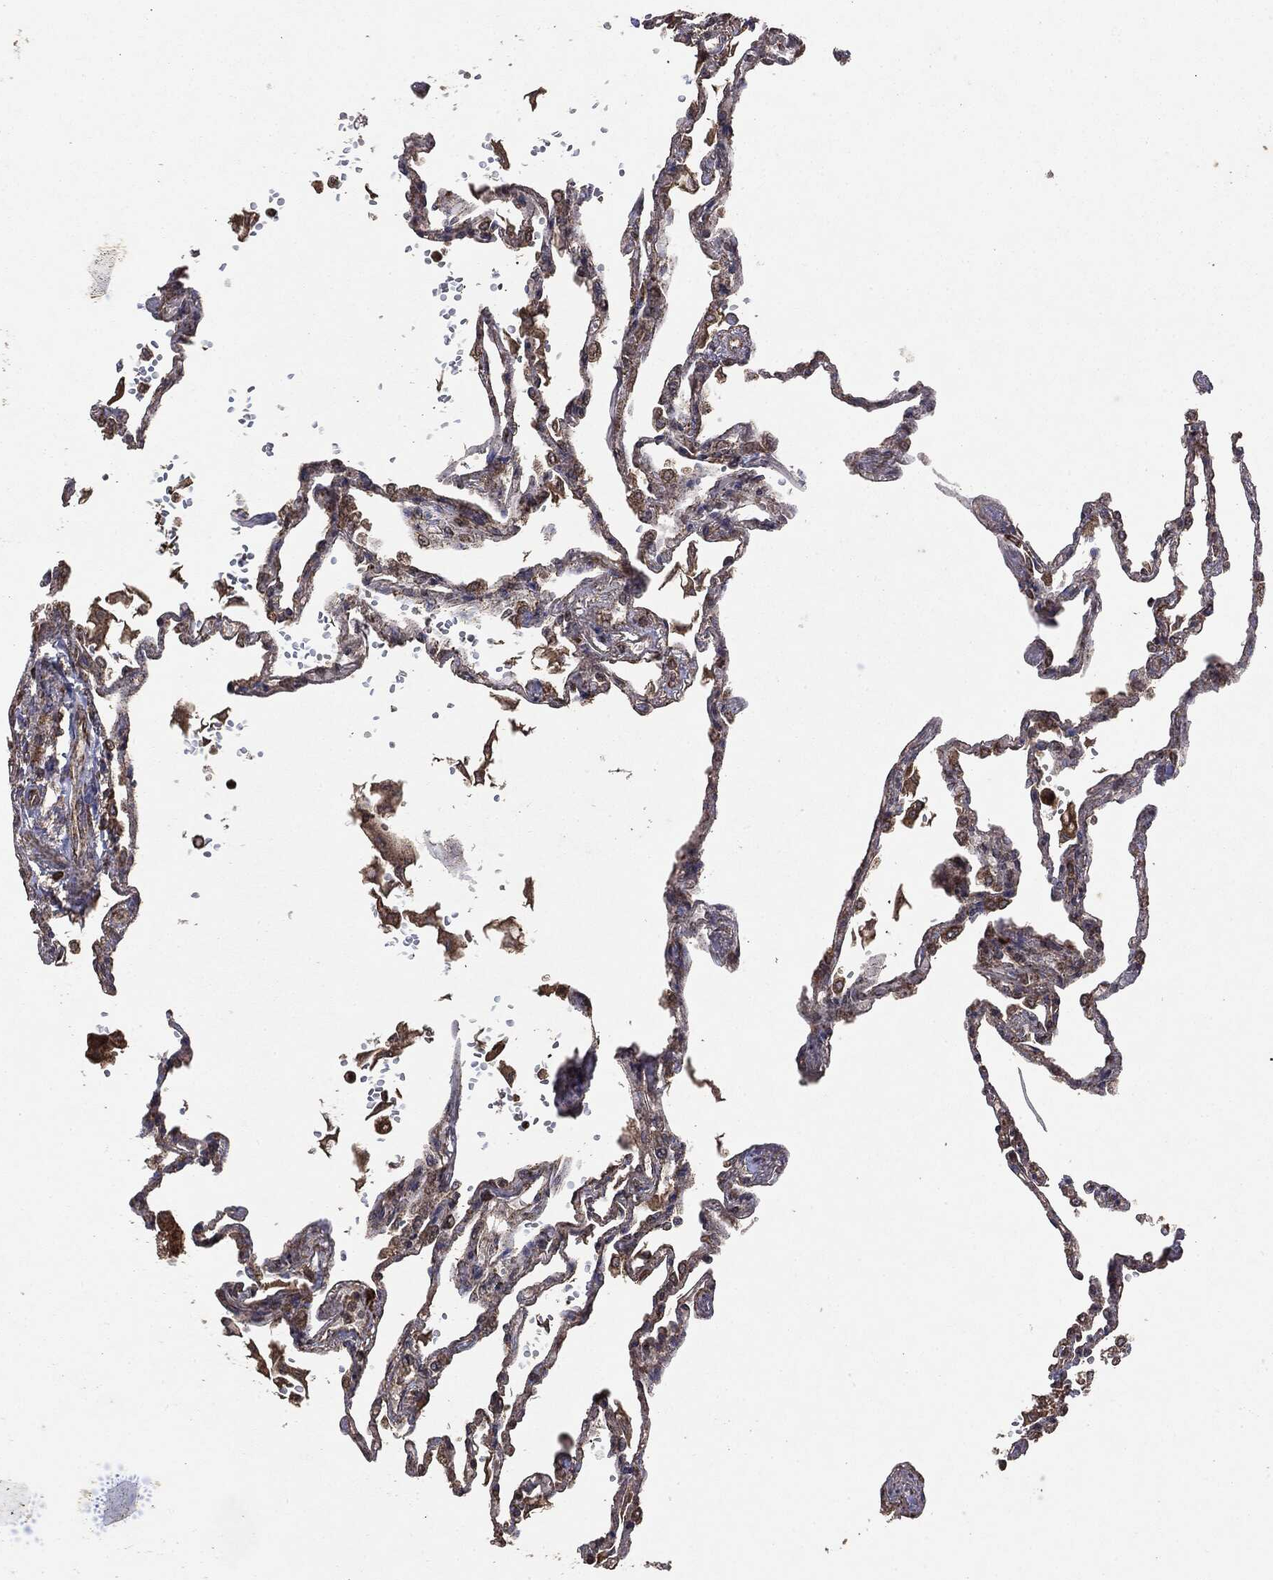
{"staining": {"intensity": "moderate", "quantity": ">75%", "location": "cytoplasmic/membranous"}, "tissue": "lung", "cell_type": "Alveolar cells", "image_type": "normal", "snomed": [{"axis": "morphology", "description": "Normal tissue, NOS"}, {"axis": "topography", "description": "Lung"}], "caption": "Lung stained with DAB (3,3'-diaminobenzidine) immunohistochemistry shows medium levels of moderate cytoplasmic/membranous staining in approximately >75% of alveolar cells.", "gene": "MTOR", "patient": {"sex": "male", "age": 78}}